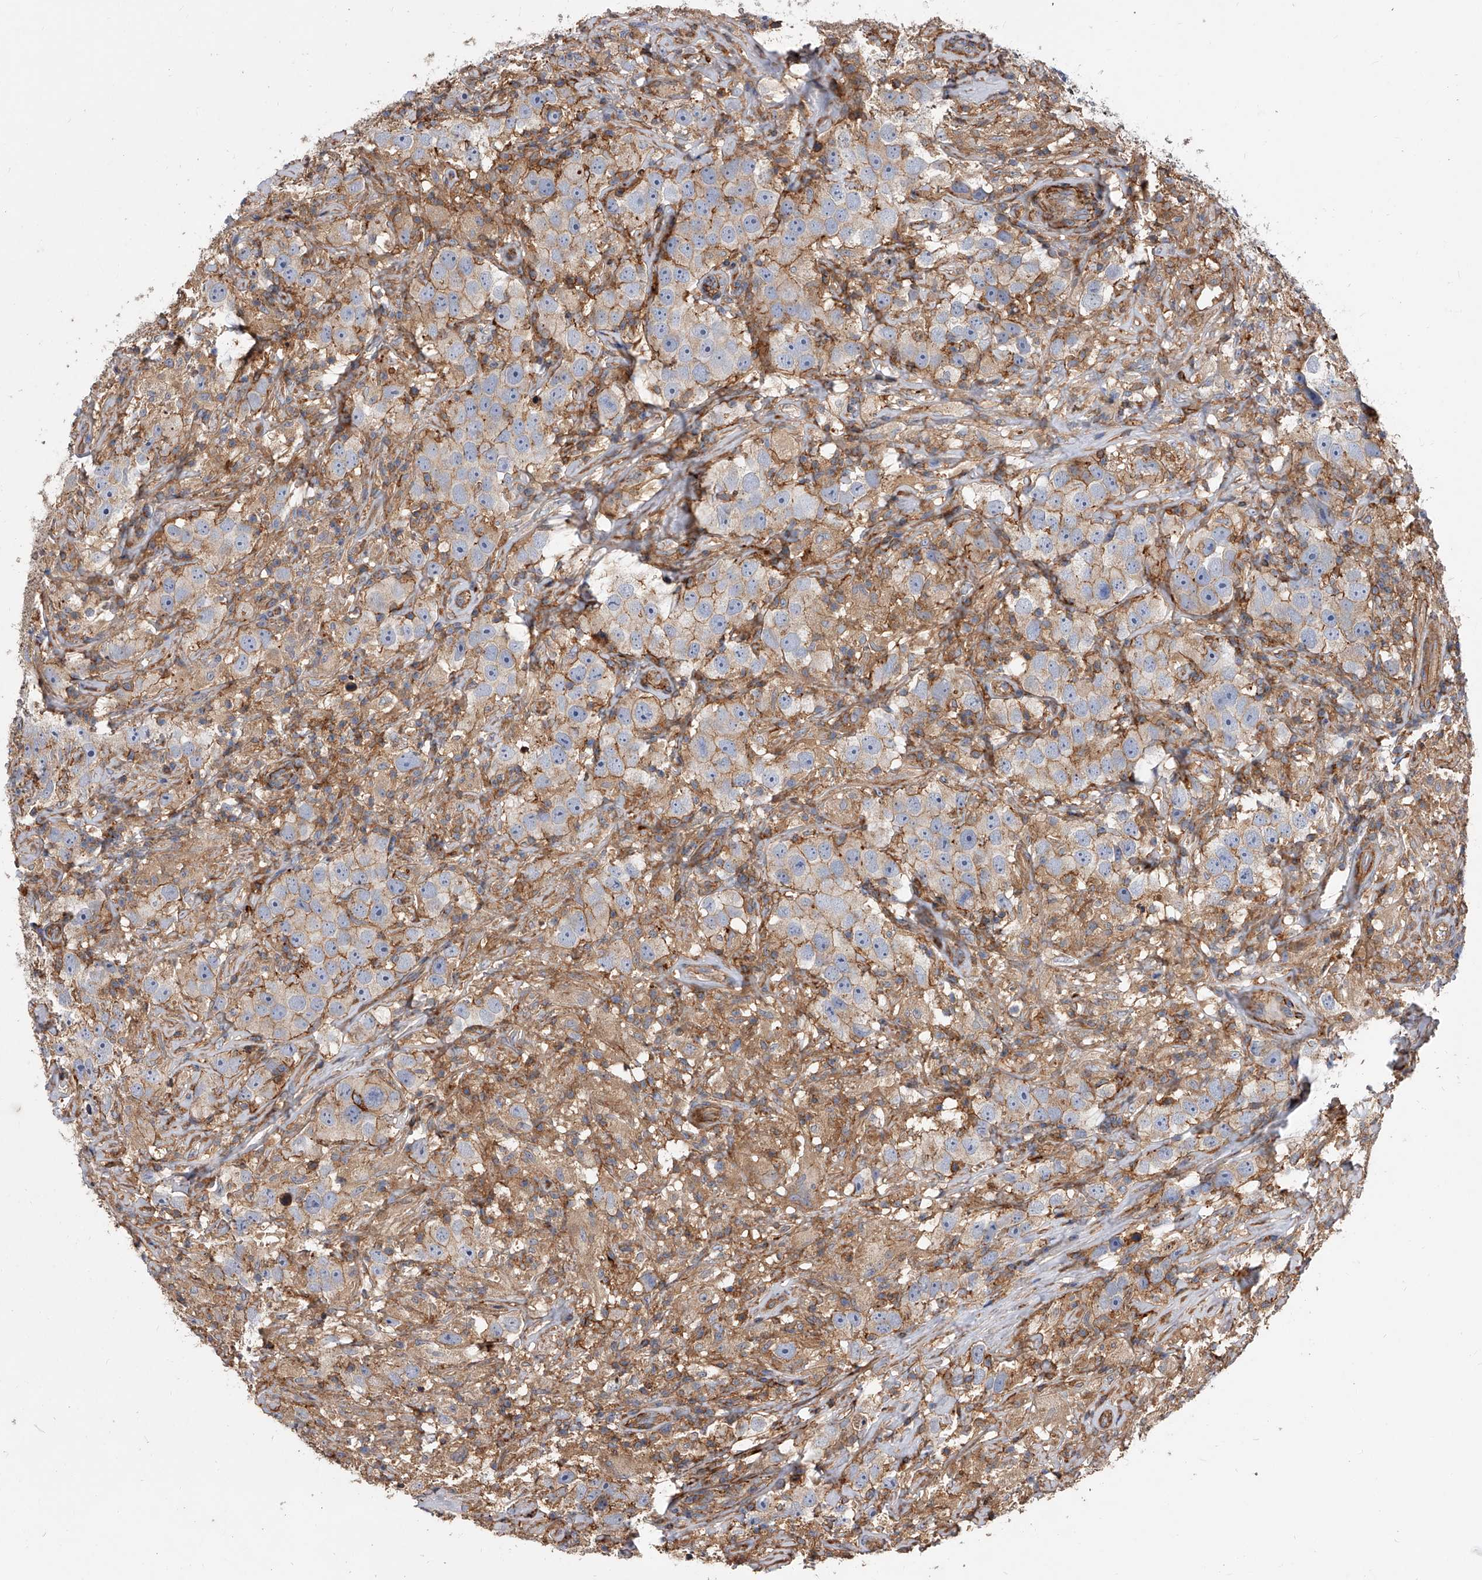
{"staining": {"intensity": "weak", "quantity": "<25%", "location": "cytoplasmic/membranous"}, "tissue": "testis cancer", "cell_type": "Tumor cells", "image_type": "cancer", "snomed": [{"axis": "morphology", "description": "Seminoma, NOS"}, {"axis": "topography", "description": "Testis"}], "caption": "The histopathology image displays no staining of tumor cells in testis cancer.", "gene": "PISD", "patient": {"sex": "male", "age": 49}}